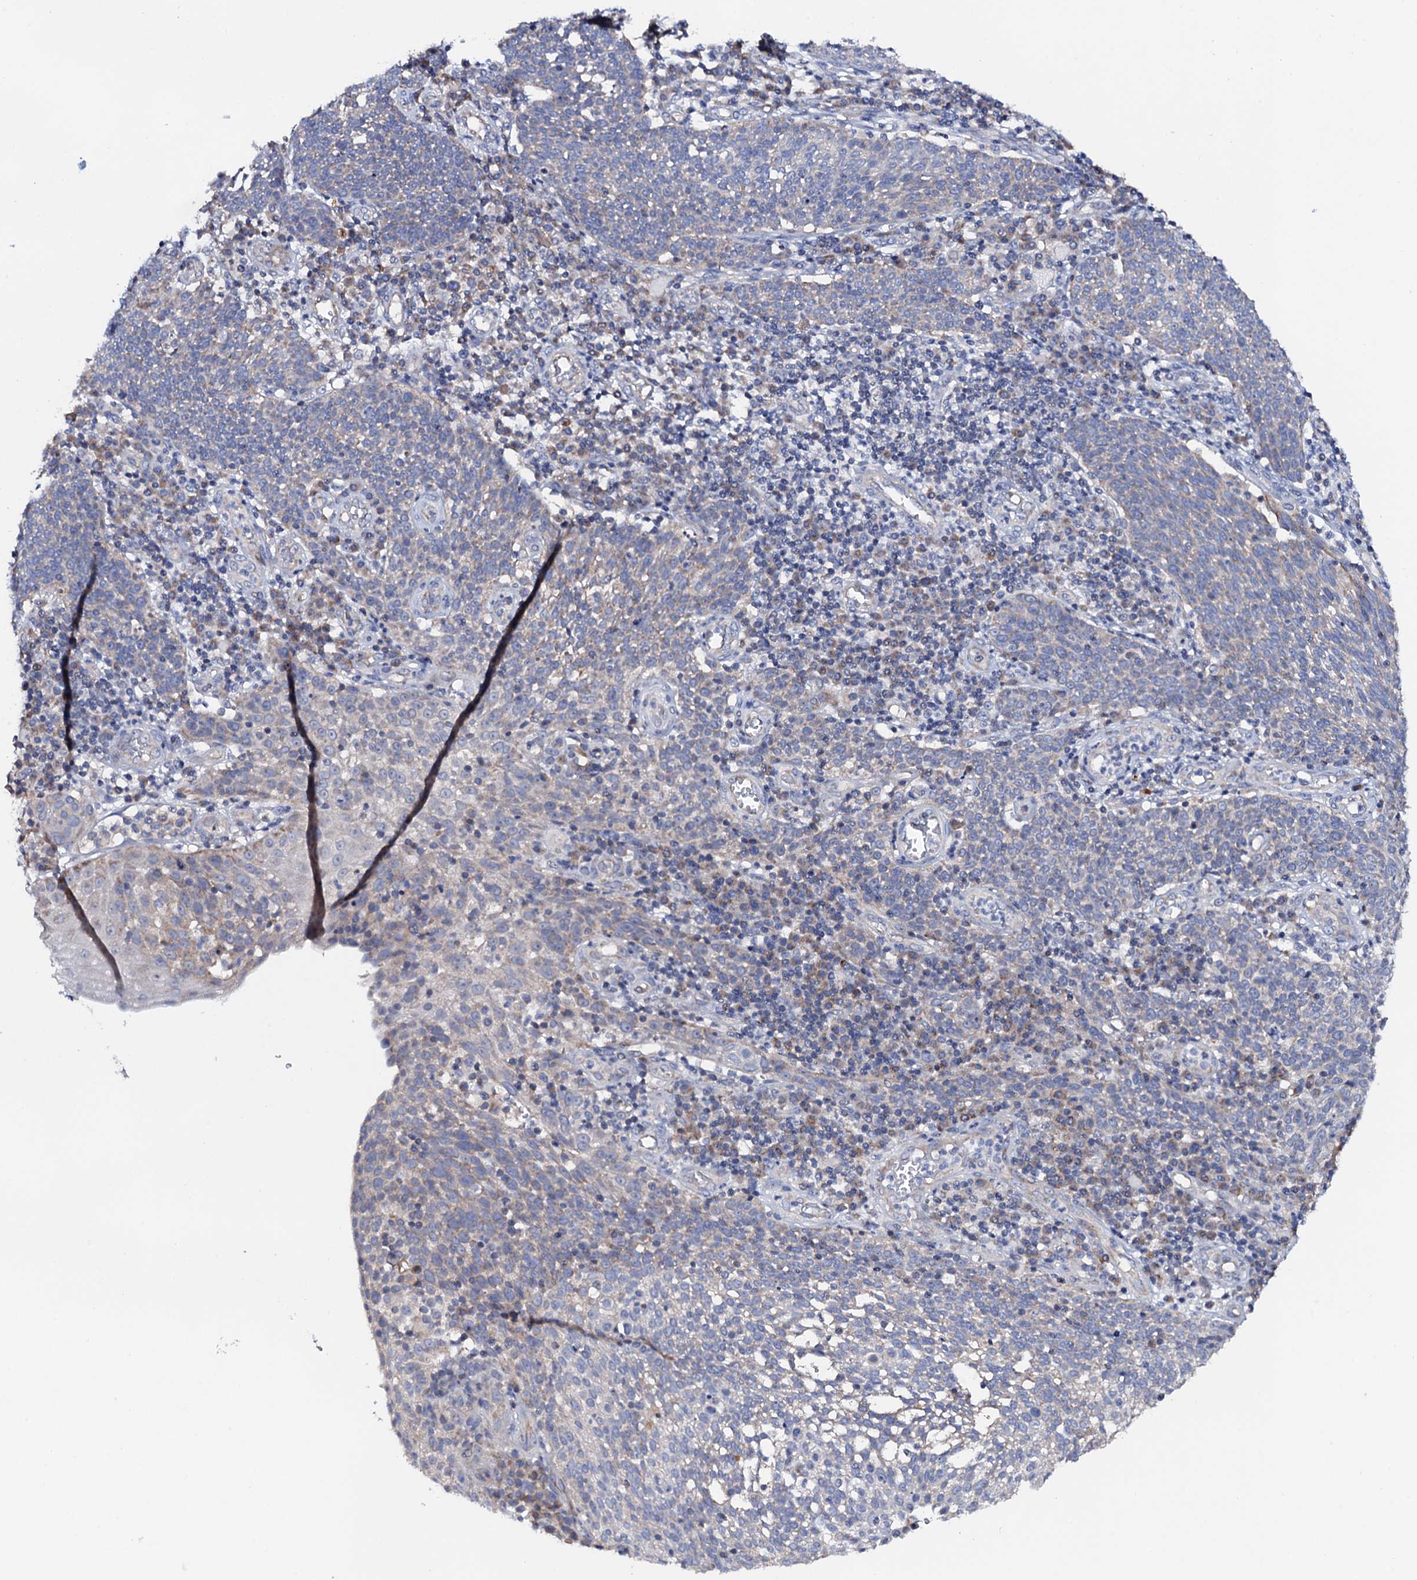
{"staining": {"intensity": "negative", "quantity": "none", "location": "none"}, "tissue": "cervical cancer", "cell_type": "Tumor cells", "image_type": "cancer", "snomed": [{"axis": "morphology", "description": "Squamous cell carcinoma, NOS"}, {"axis": "topography", "description": "Cervix"}], "caption": "Tumor cells show no significant staining in squamous cell carcinoma (cervical). Nuclei are stained in blue.", "gene": "MRPL48", "patient": {"sex": "female", "age": 34}}